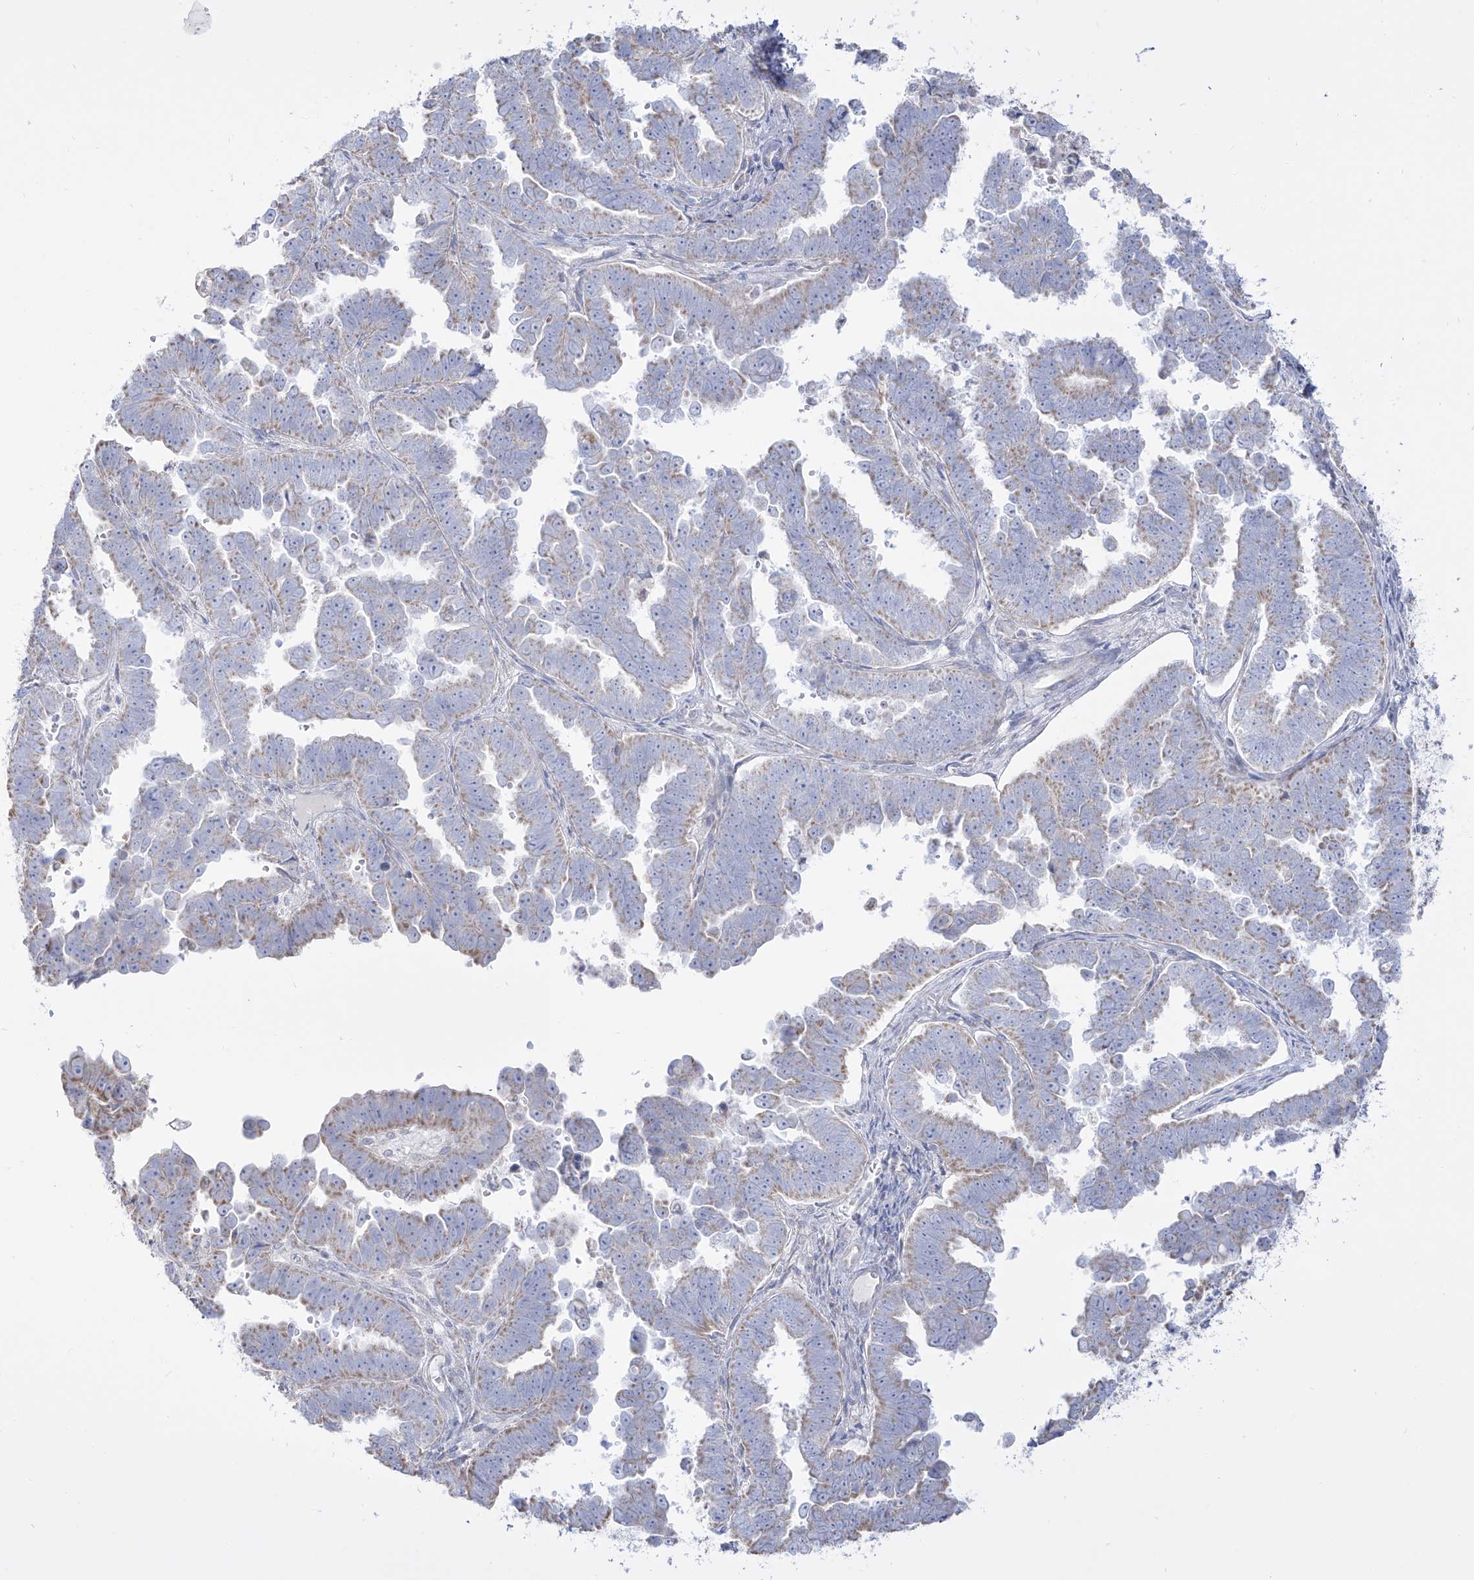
{"staining": {"intensity": "weak", "quantity": "<25%", "location": "cytoplasmic/membranous"}, "tissue": "endometrial cancer", "cell_type": "Tumor cells", "image_type": "cancer", "snomed": [{"axis": "morphology", "description": "Adenocarcinoma, NOS"}, {"axis": "topography", "description": "Endometrium"}], "caption": "Immunohistochemical staining of human endometrial cancer reveals no significant positivity in tumor cells.", "gene": "RCHY1", "patient": {"sex": "female", "age": 75}}